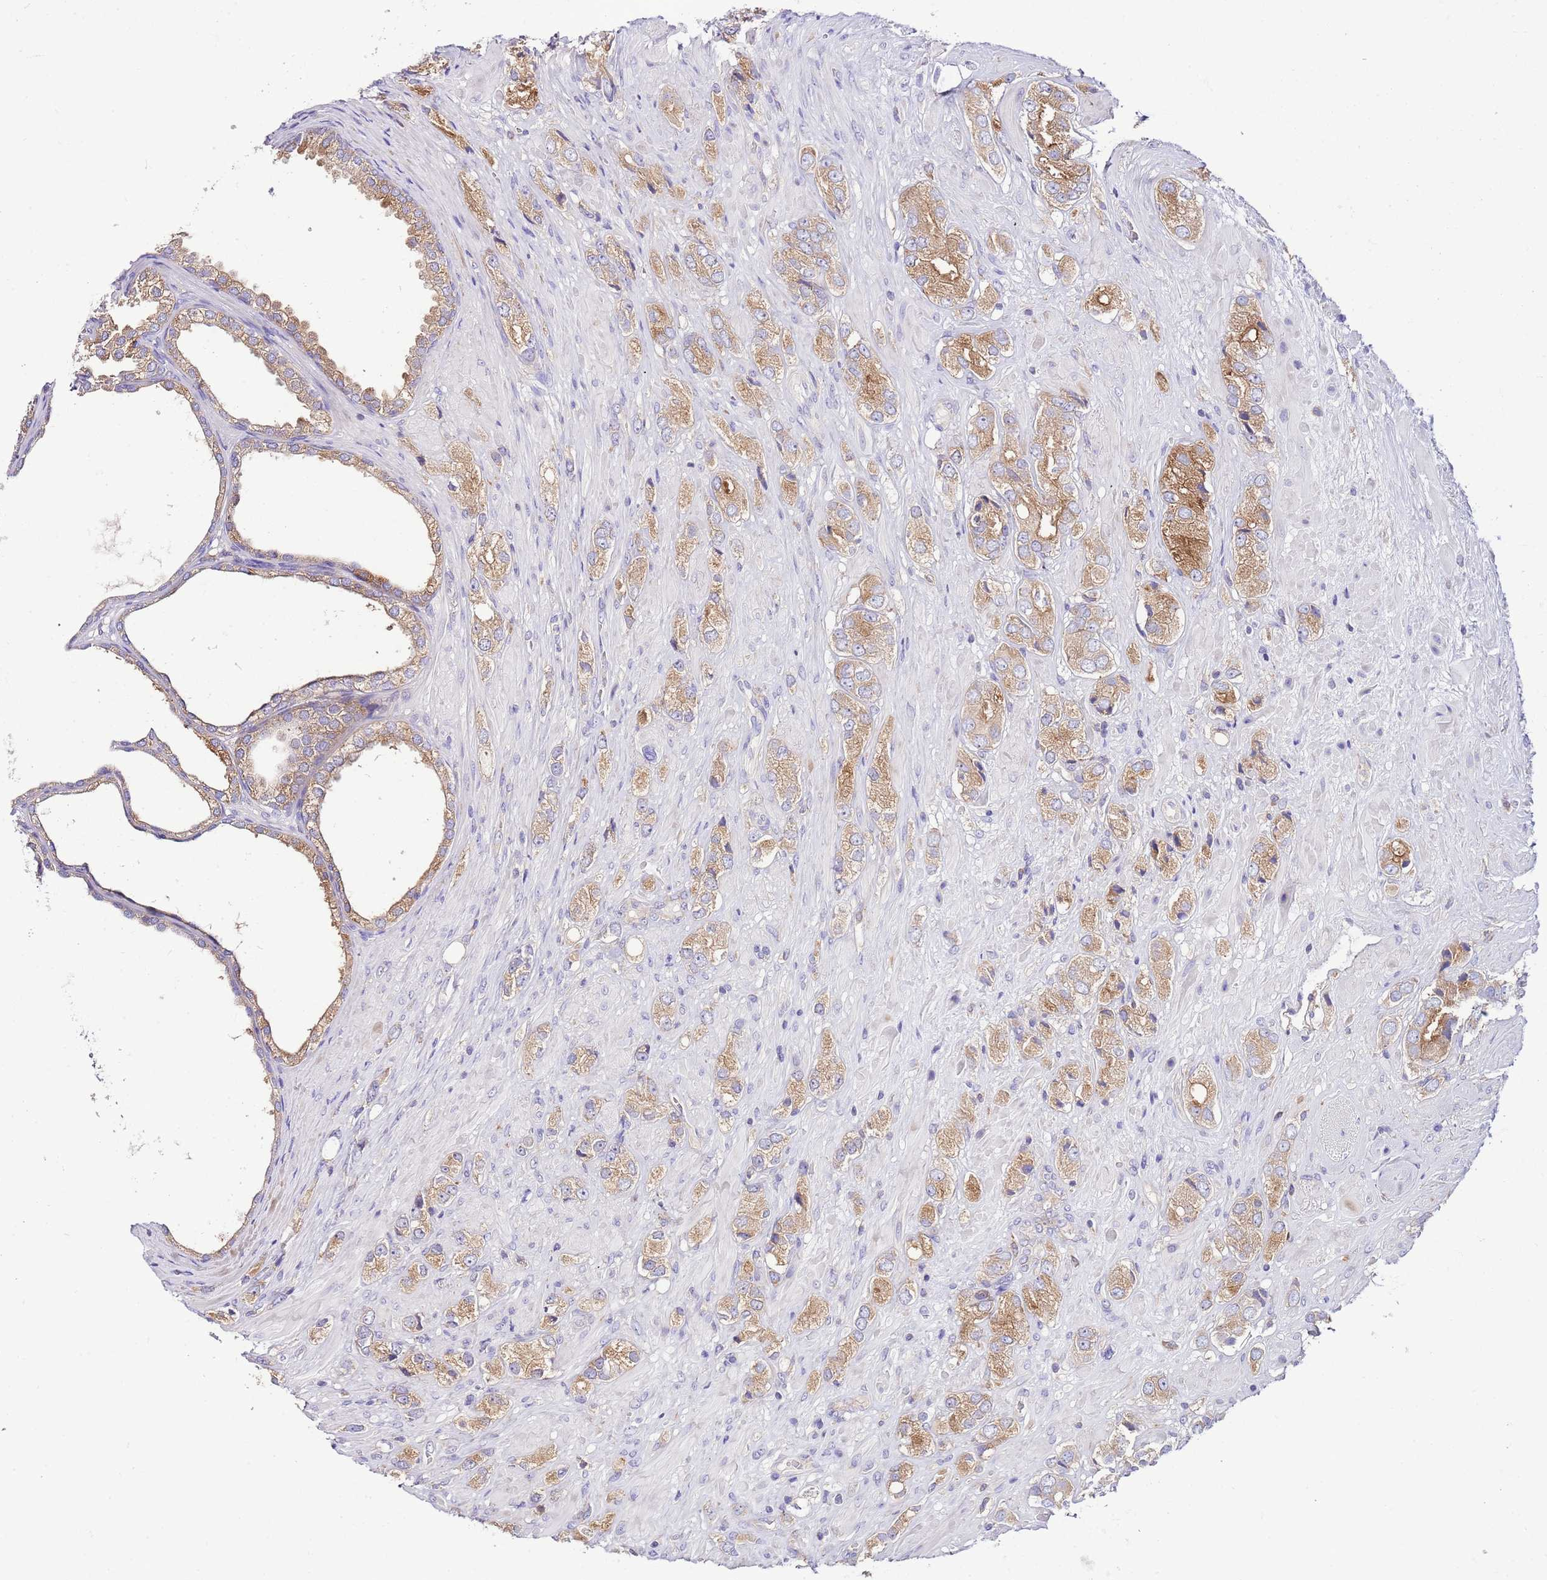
{"staining": {"intensity": "moderate", "quantity": ">75%", "location": "cytoplasmic/membranous"}, "tissue": "prostate cancer", "cell_type": "Tumor cells", "image_type": "cancer", "snomed": [{"axis": "morphology", "description": "Adenocarcinoma, High grade"}, {"axis": "topography", "description": "Prostate and seminal vesicle, NOS"}], "caption": "High-grade adenocarcinoma (prostate) stained for a protein displays moderate cytoplasmic/membranous positivity in tumor cells.", "gene": "RPS10", "patient": {"sex": "male", "age": 64}}